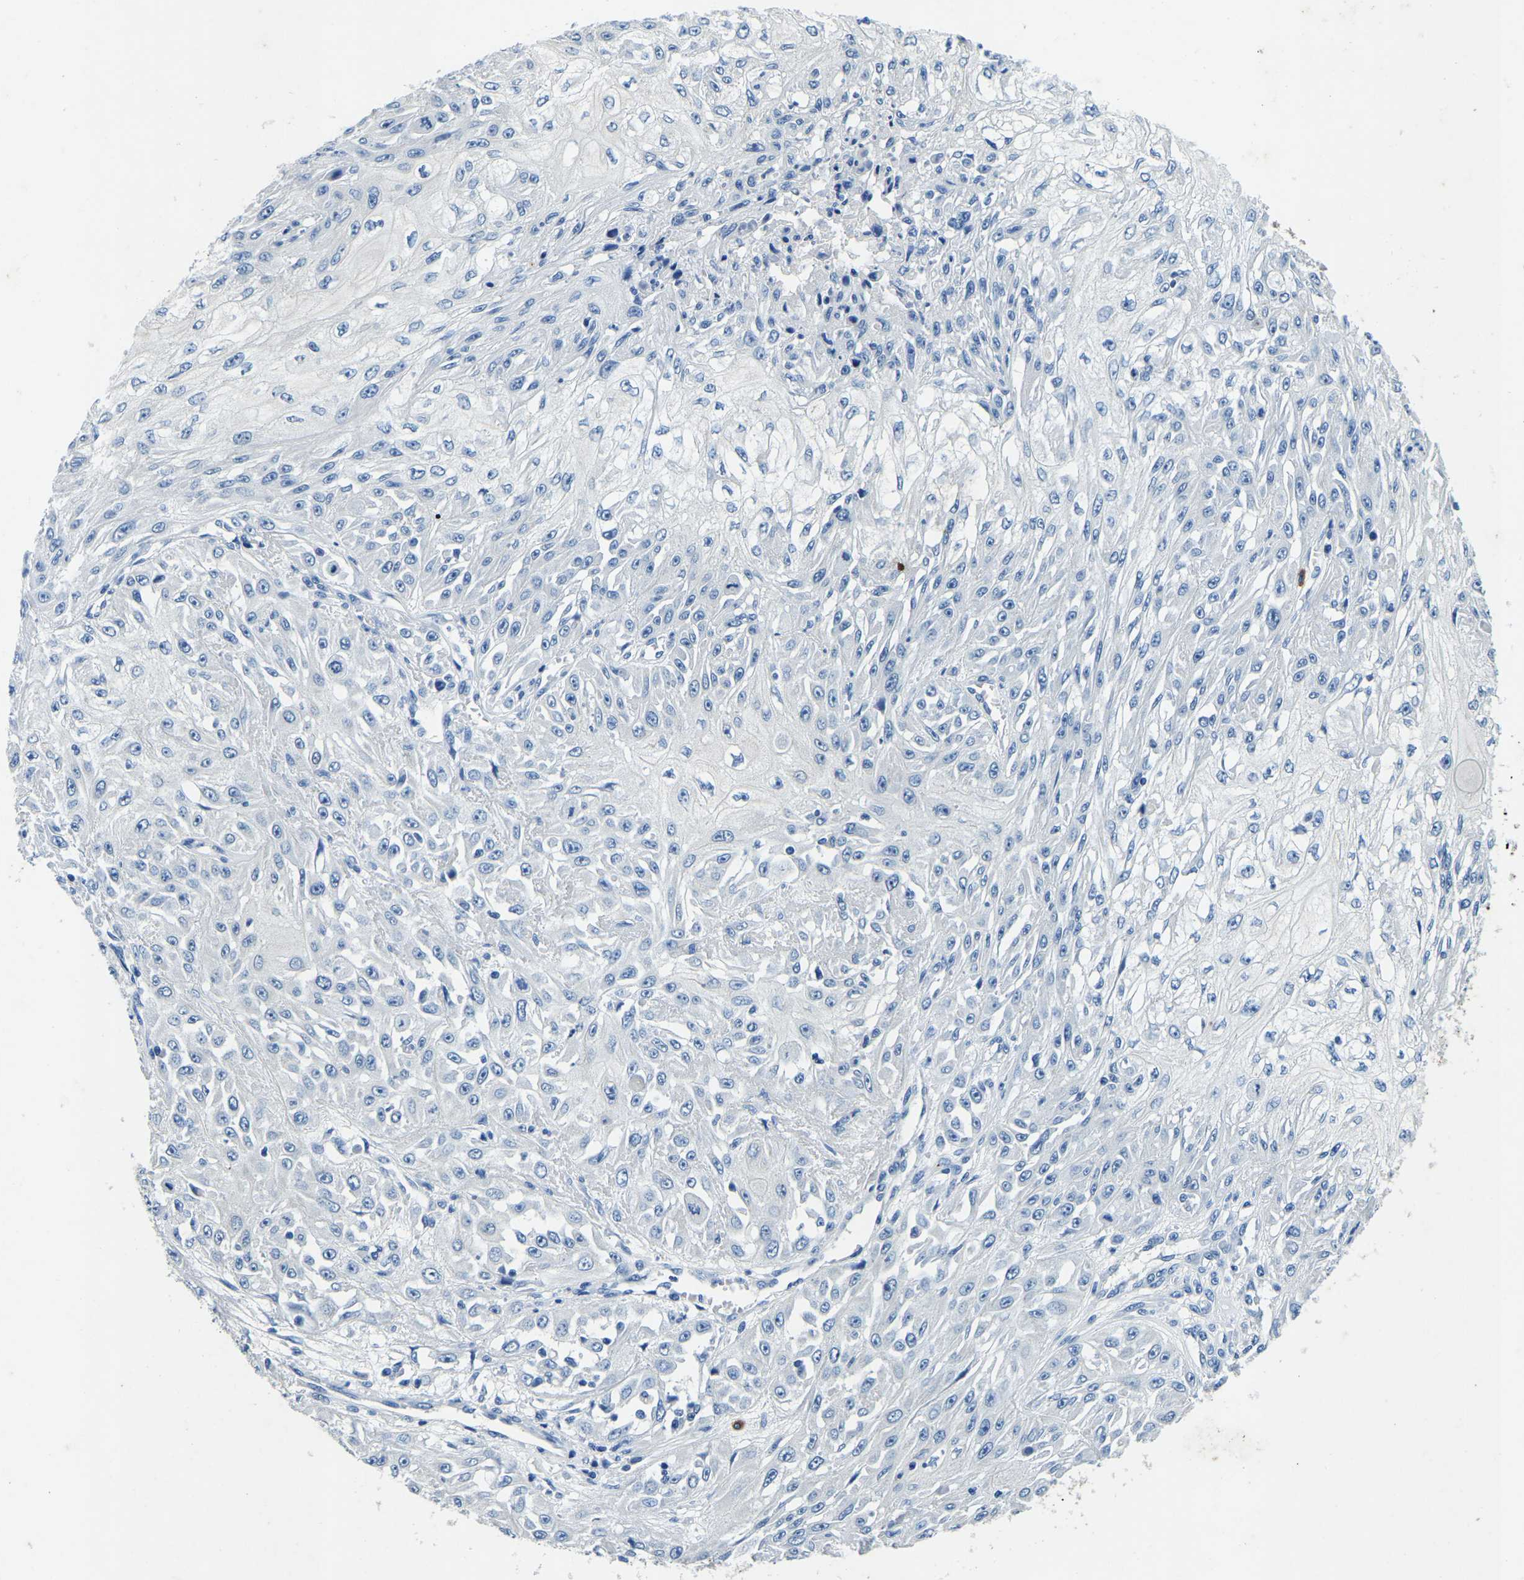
{"staining": {"intensity": "negative", "quantity": "none", "location": "none"}, "tissue": "skin cancer", "cell_type": "Tumor cells", "image_type": "cancer", "snomed": [{"axis": "morphology", "description": "Squamous cell carcinoma, NOS"}, {"axis": "morphology", "description": "Squamous cell carcinoma, metastatic, NOS"}, {"axis": "topography", "description": "Skin"}, {"axis": "topography", "description": "Lymph node"}], "caption": "The image demonstrates no significant positivity in tumor cells of skin cancer. (Stains: DAB (3,3'-diaminobenzidine) IHC with hematoxylin counter stain, Microscopy: brightfield microscopy at high magnification).", "gene": "UBN2", "patient": {"sex": "male", "age": 75}}